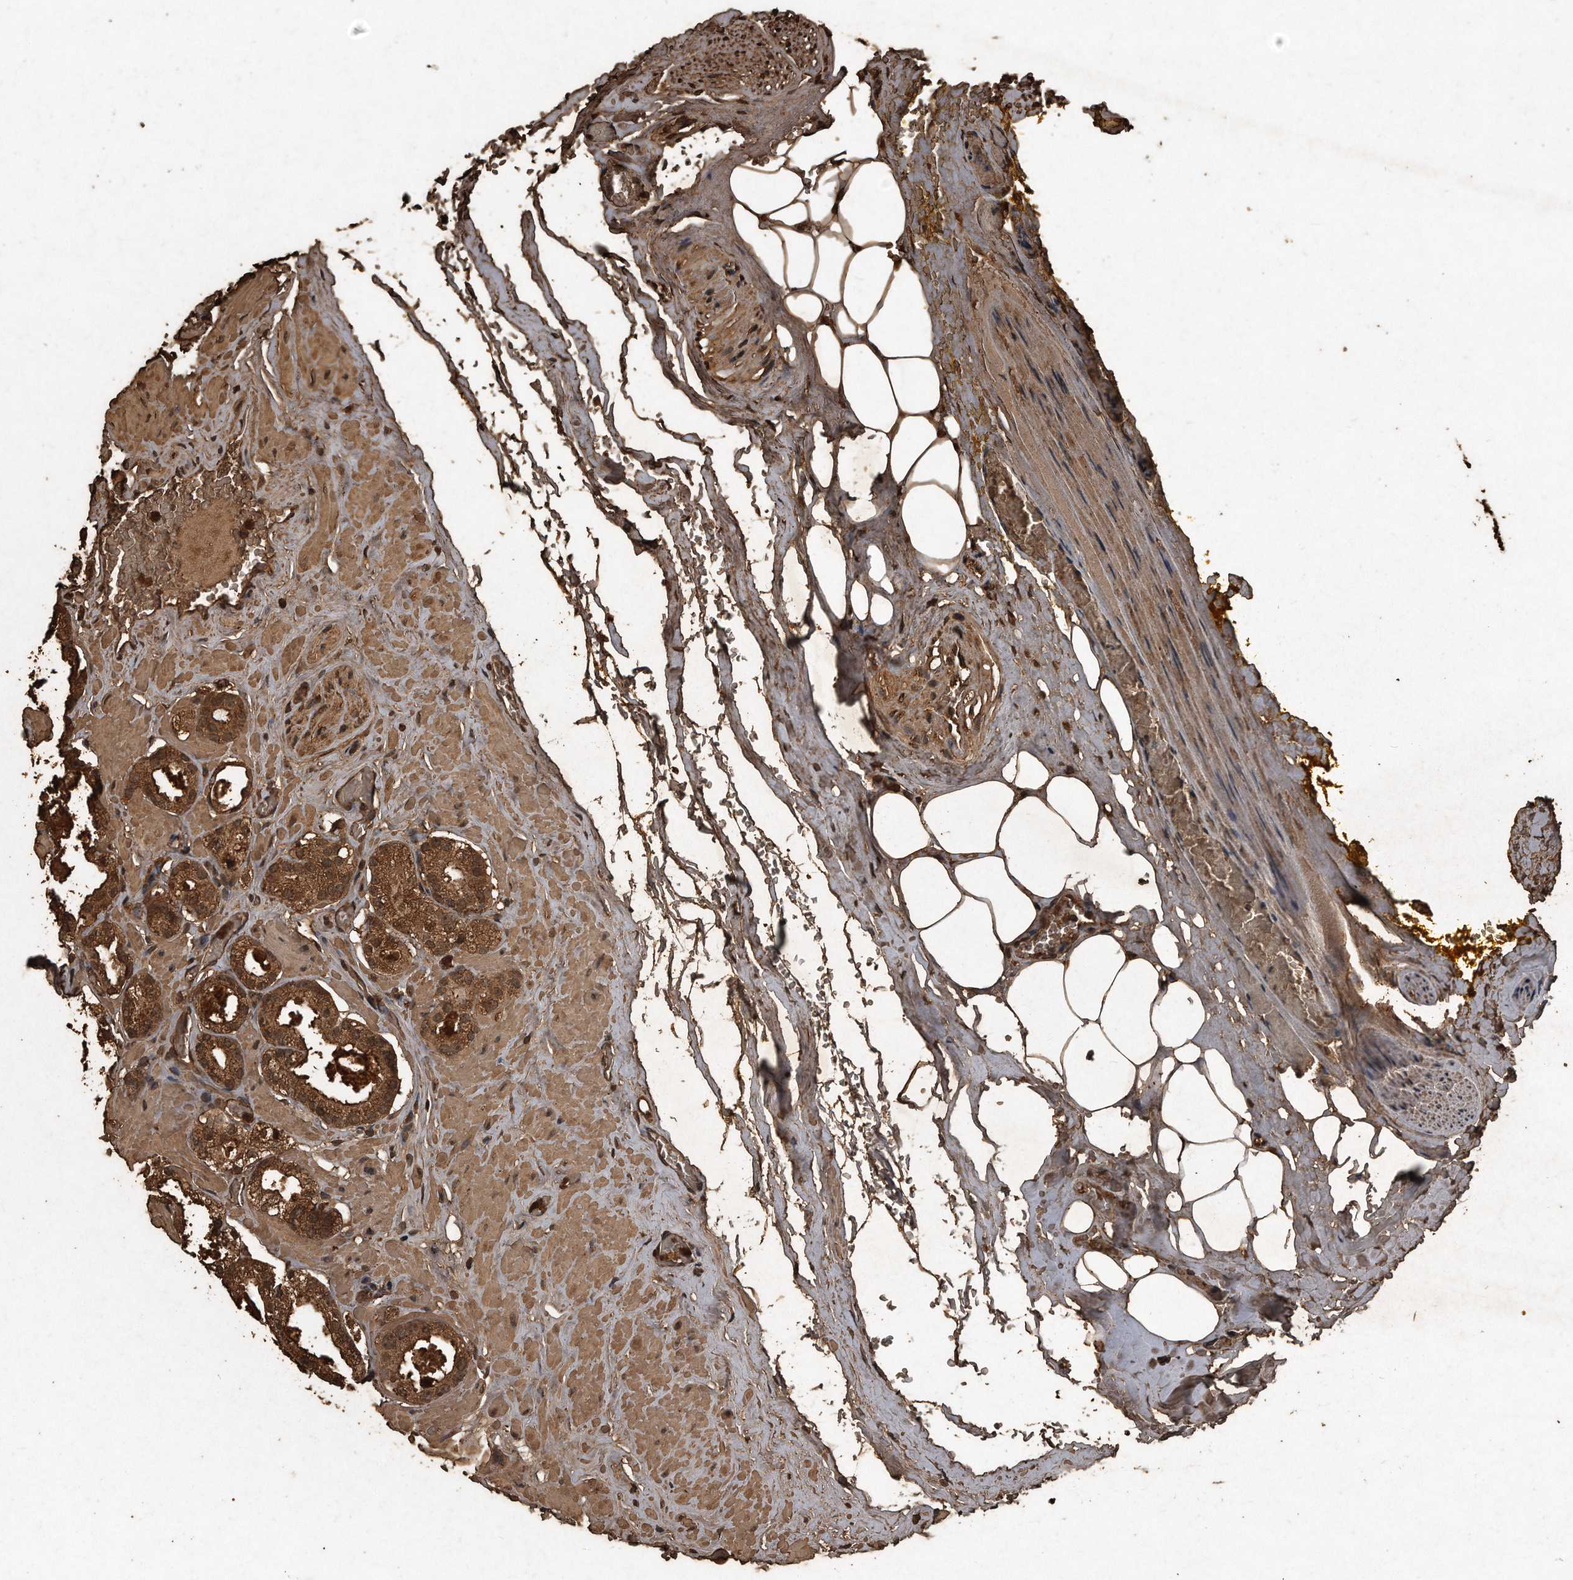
{"staining": {"intensity": "moderate", "quantity": ">75%", "location": "cytoplasmic/membranous,nuclear"}, "tissue": "prostate cancer", "cell_type": "Tumor cells", "image_type": "cancer", "snomed": [{"axis": "morphology", "description": "Adenocarcinoma, High grade"}, {"axis": "topography", "description": "Prostate"}], "caption": "The immunohistochemical stain labels moderate cytoplasmic/membranous and nuclear staining in tumor cells of prostate high-grade adenocarcinoma tissue.", "gene": "CFLAR", "patient": {"sex": "male", "age": 64}}